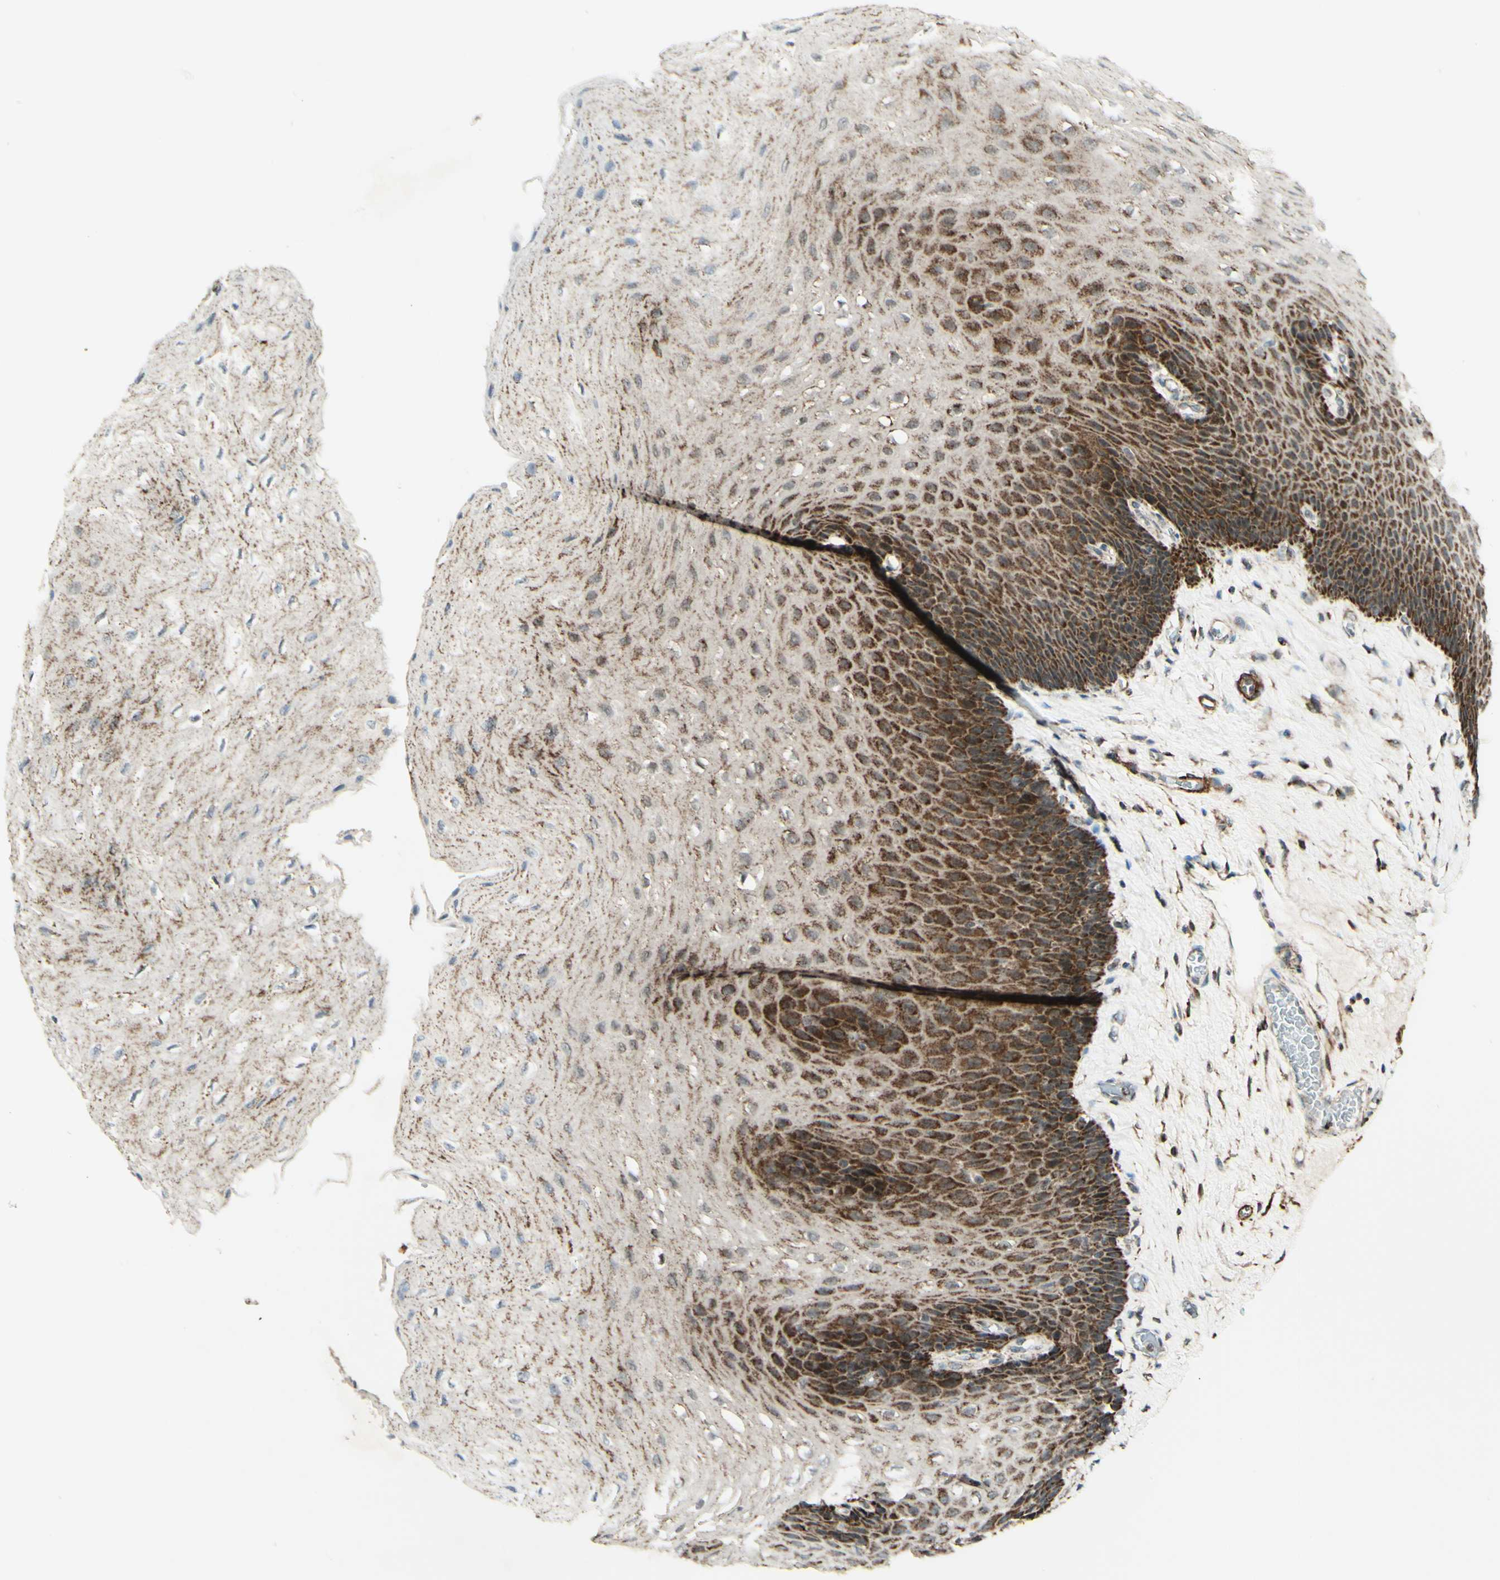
{"staining": {"intensity": "strong", "quantity": "25%-75%", "location": "cytoplasmic/membranous"}, "tissue": "esophagus", "cell_type": "Squamous epithelial cells", "image_type": "normal", "snomed": [{"axis": "morphology", "description": "Normal tissue, NOS"}, {"axis": "topography", "description": "Esophagus"}], "caption": "Protein expression analysis of benign esophagus shows strong cytoplasmic/membranous expression in approximately 25%-75% of squamous epithelial cells.", "gene": "DHRS3", "patient": {"sex": "female", "age": 72}}